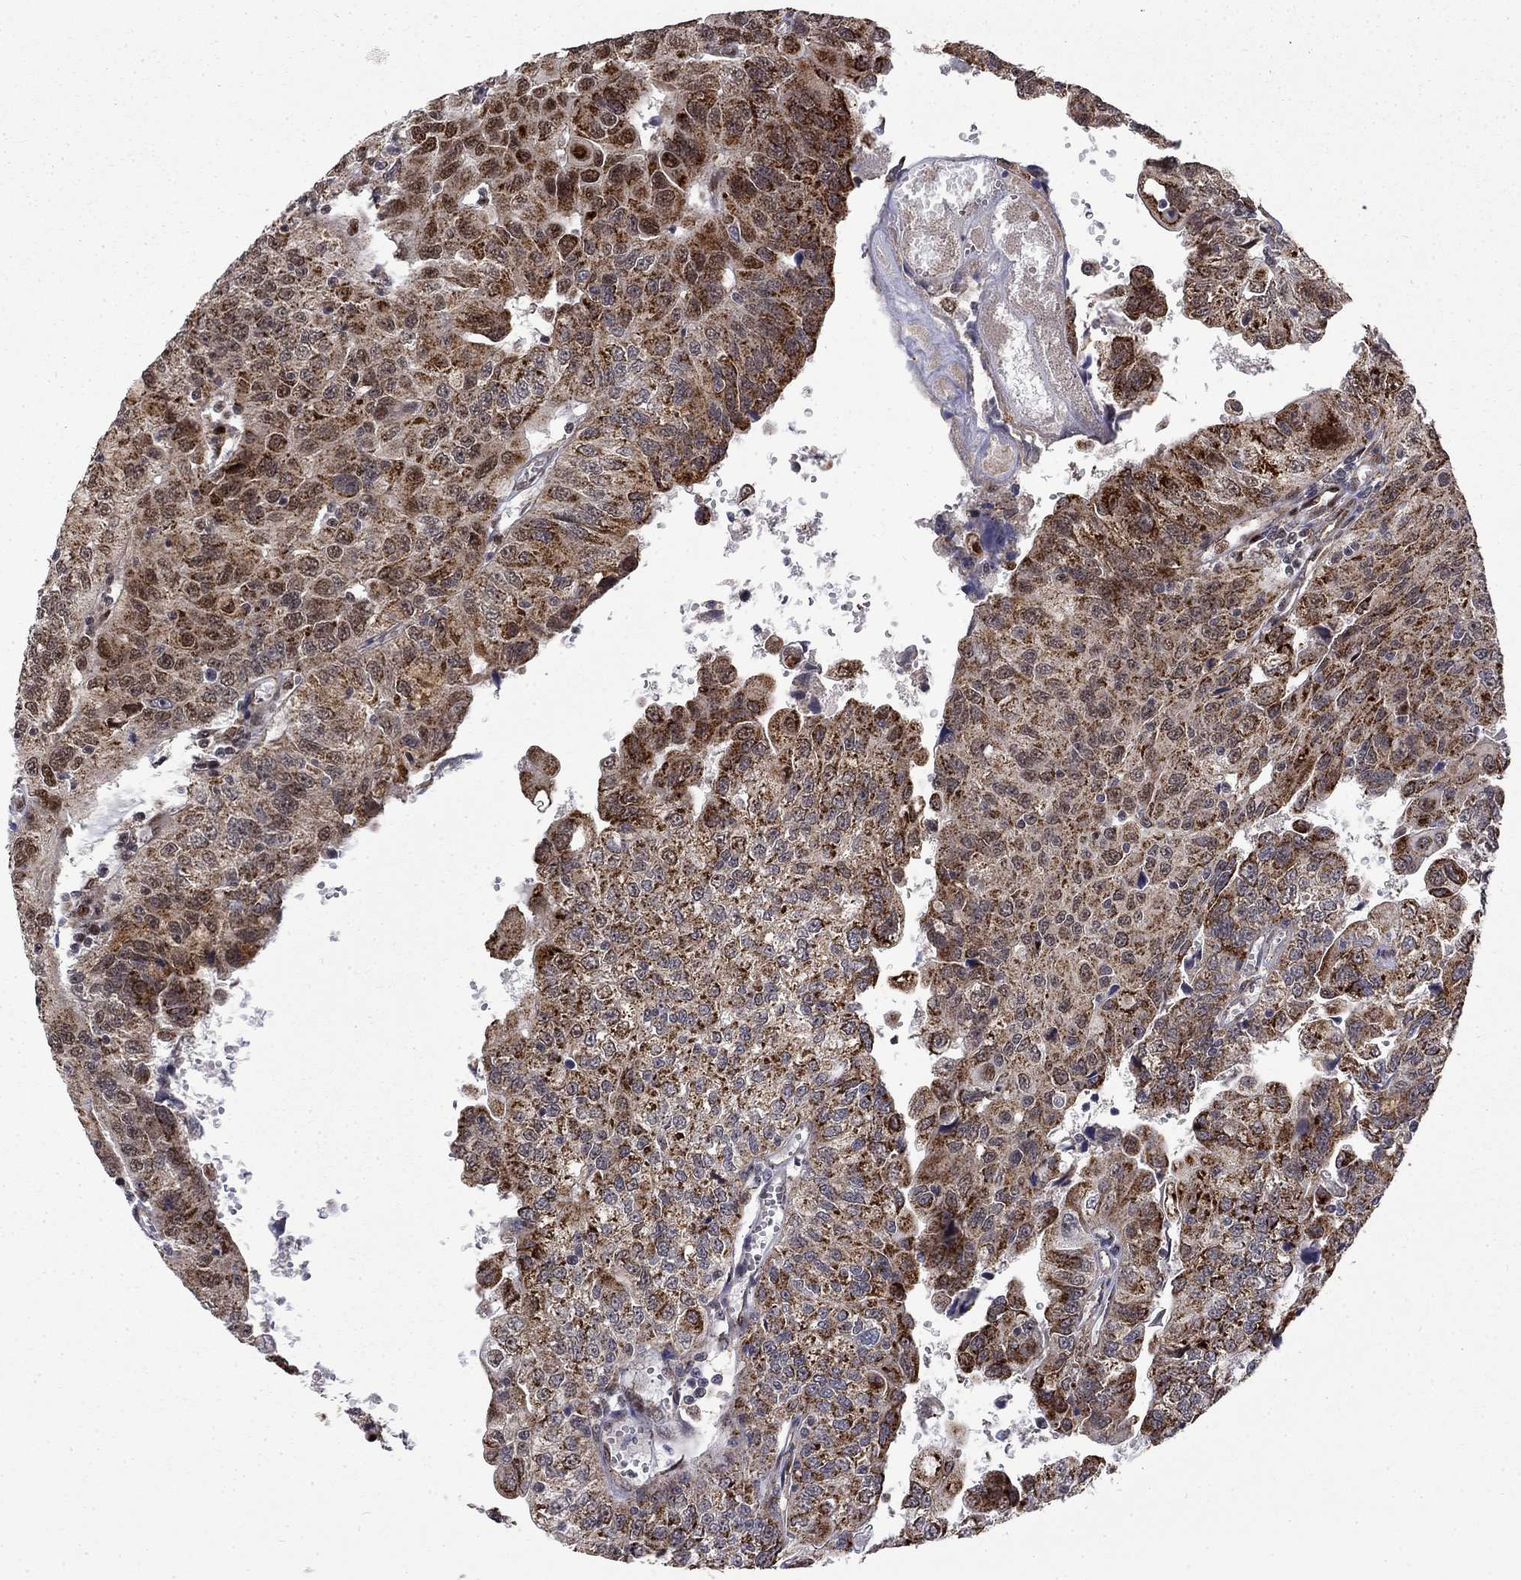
{"staining": {"intensity": "moderate", "quantity": "25%-75%", "location": "cytoplasmic/membranous,nuclear"}, "tissue": "urothelial cancer", "cell_type": "Tumor cells", "image_type": "cancer", "snomed": [{"axis": "morphology", "description": "Urothelial carcinoma, NOS"}, {"axis": "morphology", "description": "Urothelial carcinoma, High grade"}, {"axis": "topography", "description": "Urinary bladder"}], "caption": "Brown immunohistochemical staining in urothelial cancer reveals moderate cytoplasmic/membranous and nuclear staining in approximately 25%-75% of tumor cells. (DAB IHC with brightfield microscopy, high magnification).", "gene": "KPNA3", "patient": {"sex": "female", "age": 73}}